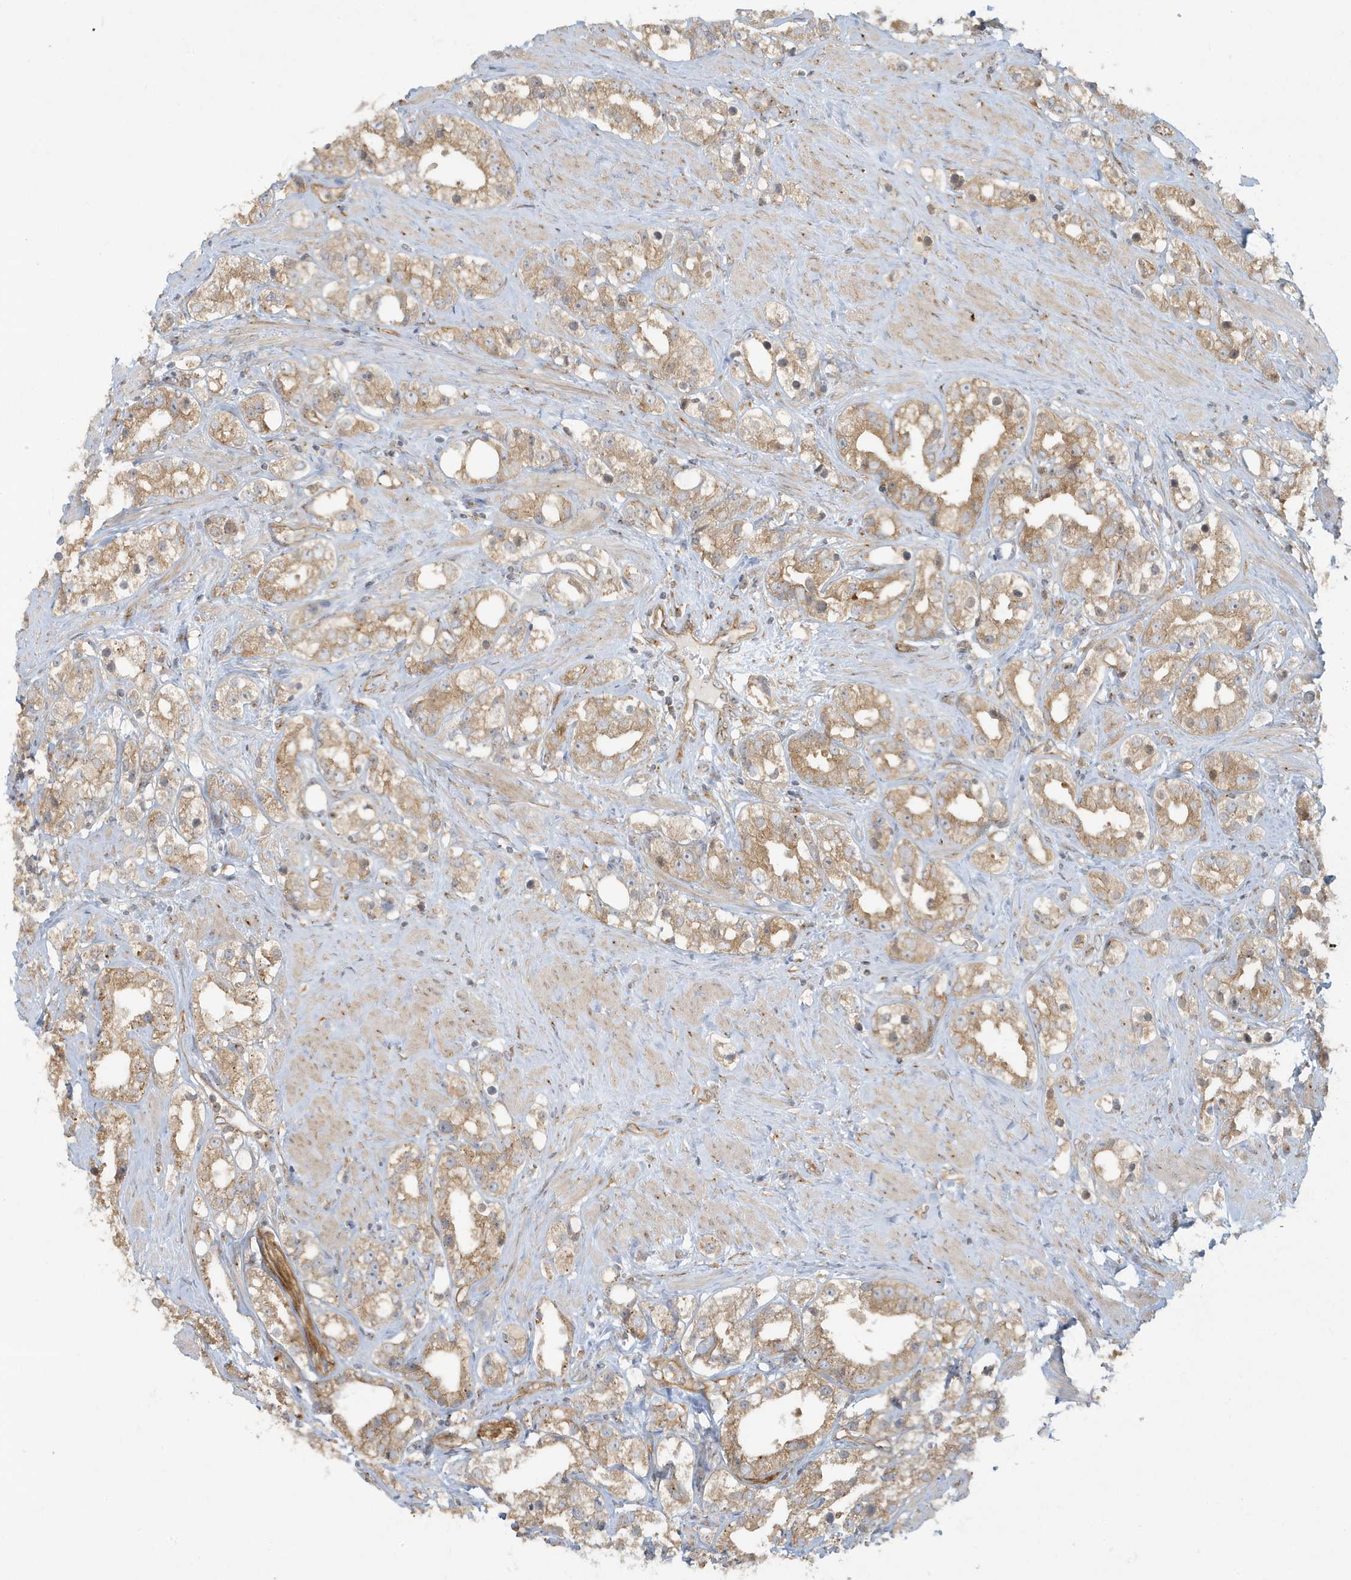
{"staining": {"intensity": "moderate", "quantity": ">75%", "location": "cytoplasmic/membranous"}, "tissue": "prostate cancer", "cell_type": "Tumor cells", "image_type": "cancer", "snomed": [{"axis": "morphology", "description": "Adenocarcinoma, NOS"}, {"axis": "topography", "description": "Prostate"}], "caption": "Immunohistochemistry (IHC) staining of prostate adenocarcinoma, which displays medium levels of moderate cytoplasmic/membranous staining in approximately >75% of tumor cells indicating moderate cytoplasmic/membranous protein positivity. The staining was performed using DAB (brown) for protein detection and nuclei were counterstained in hematoxylin (blue).", "gene": "ATP23", "patient": {"sex": "male", "age": 79}}